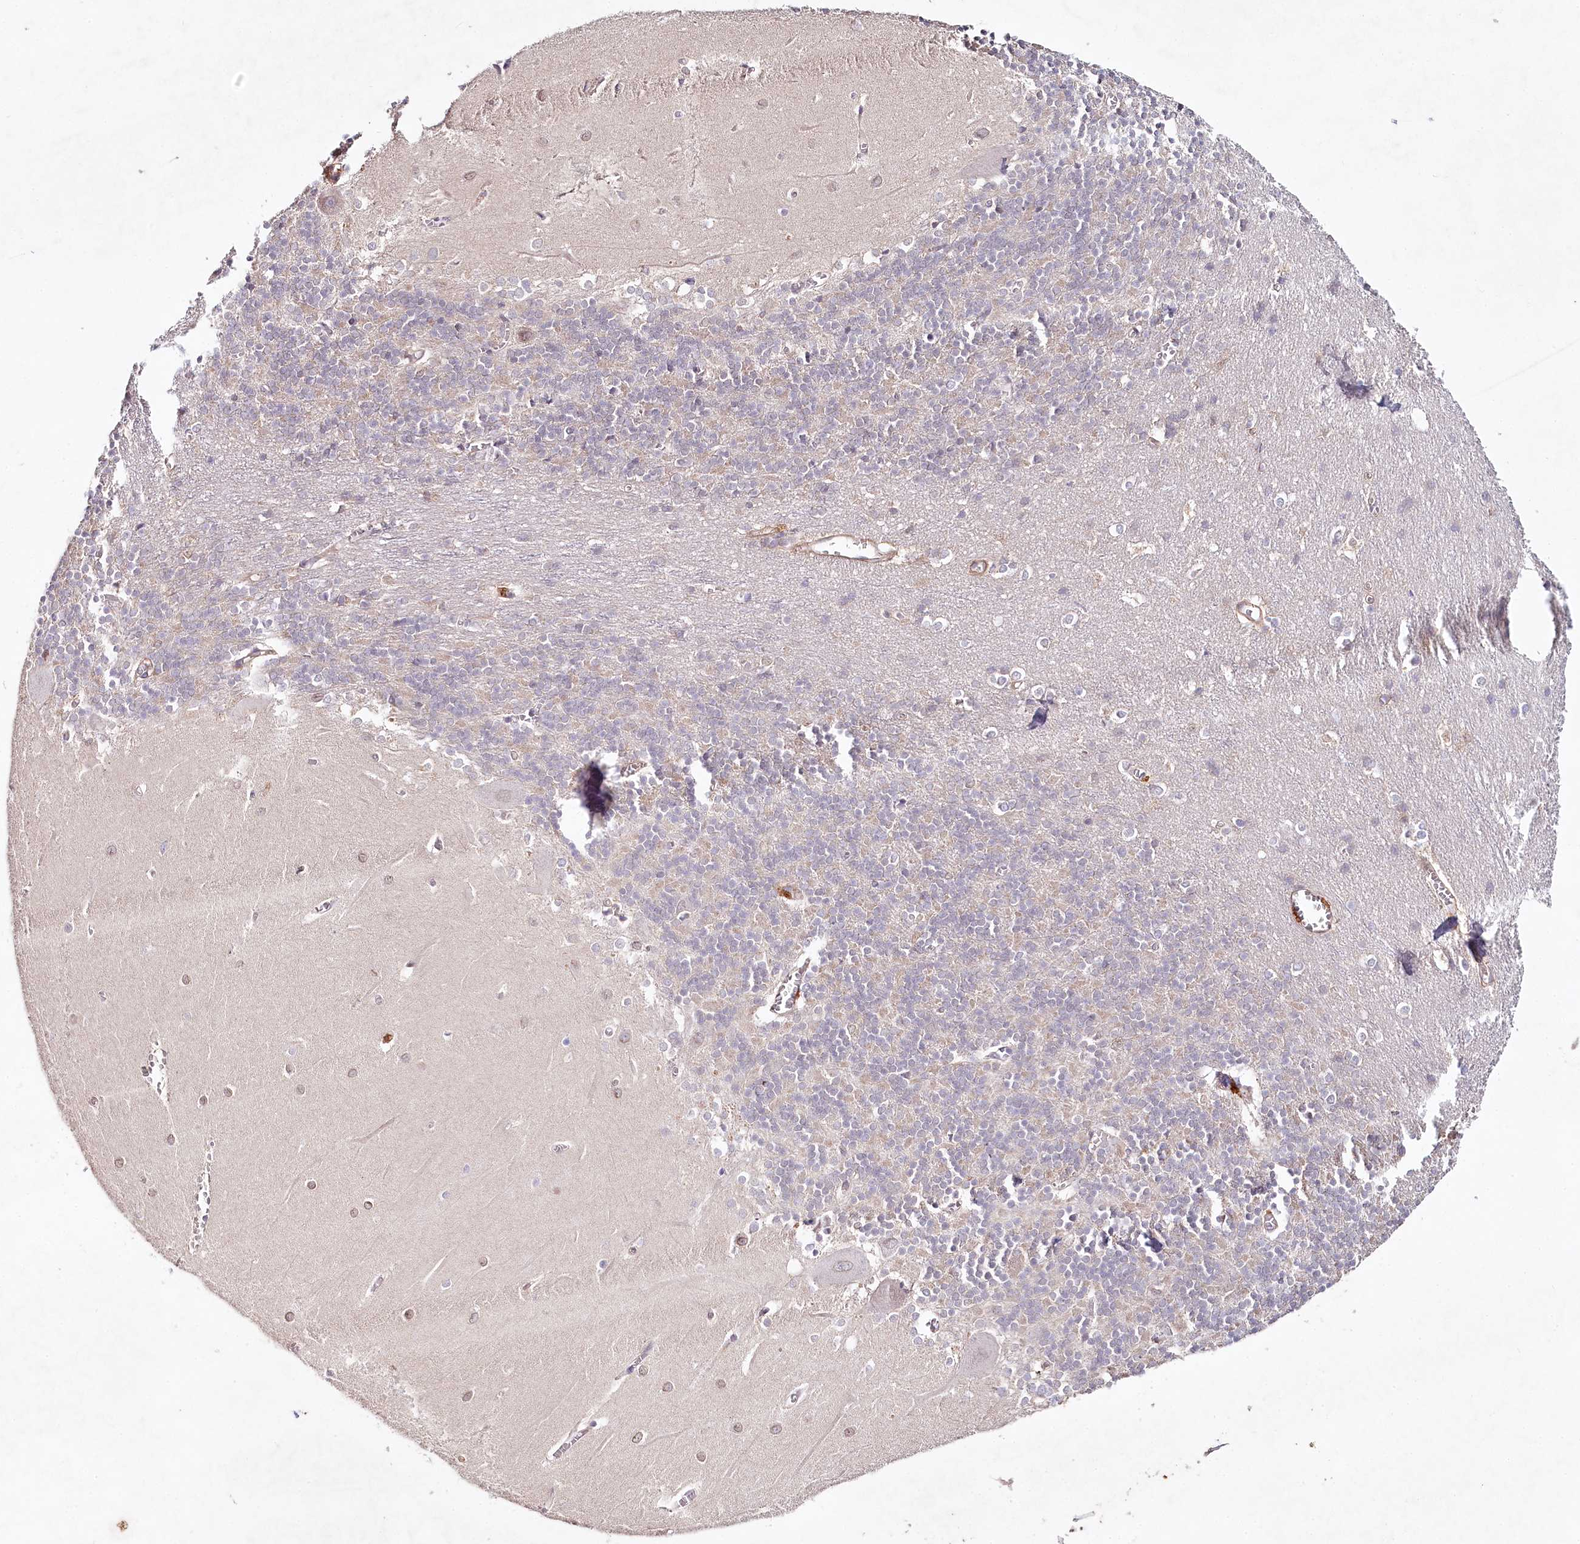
{"staining": {"intensity": "negative", "quantity": "none", "location": "none"}, "tissue": "cerebellum", "cell_type": "Cells in granular layer", "image_type": "normal", "snomed": [{"axis": "morphology", "description": "Normal tissue, NOS"}, {"axis": "topography", "description": "Cerebellum"}], "caption": "A high-resolution photomicrograph shows immunohistochemistry staining of benign cerebellum, which shows no significant expression in cells in granular layer.", "gene": "ALDH3B1", "patient": {"sex": "male", "age": 37}}